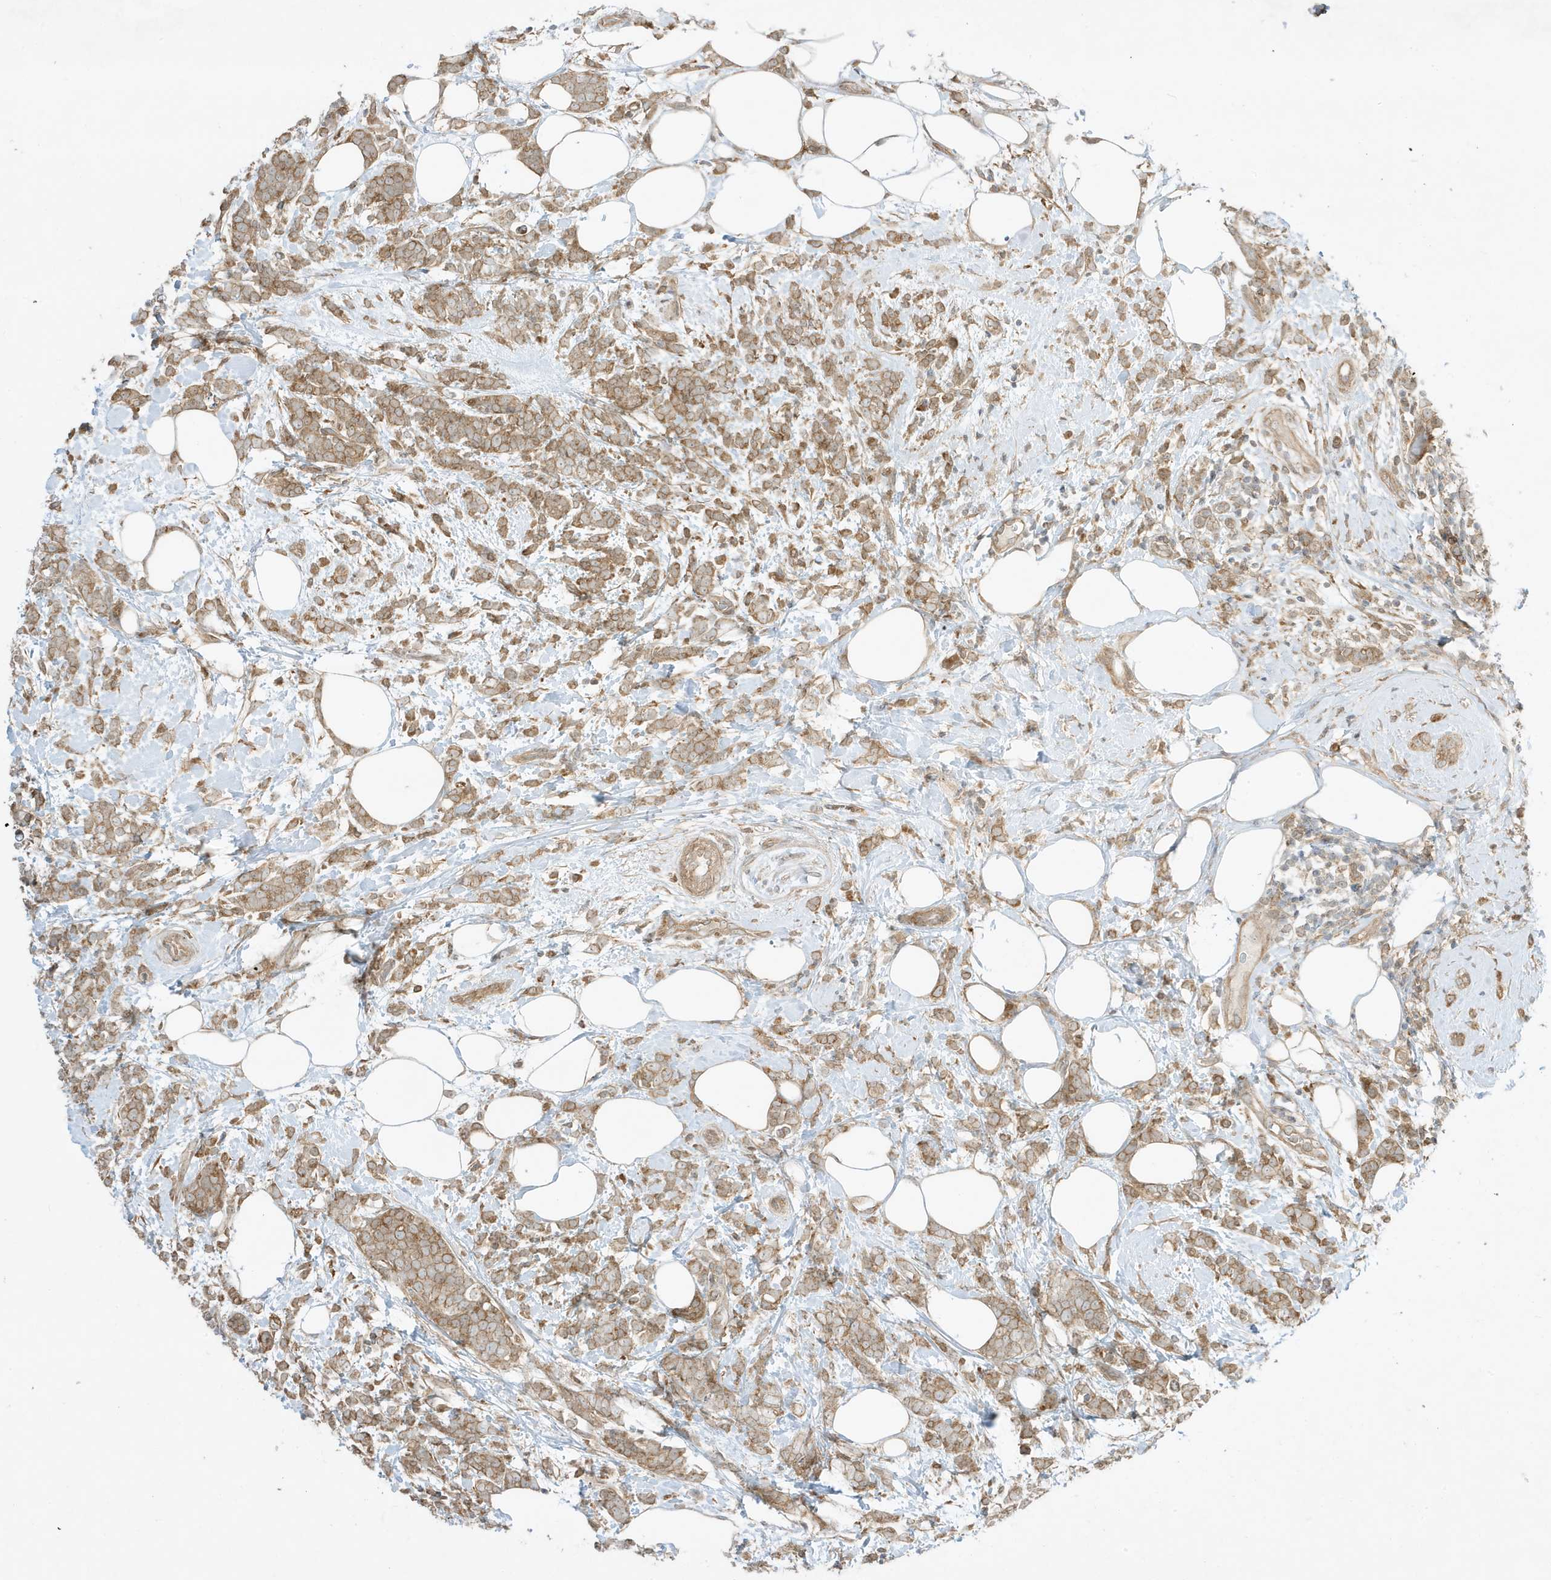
{"staining": {"intensity": "moderate", "quantity": ">75%", "location": "cytoplasmic/membranous"}, "tissue": "breast cancer", "cell_type": "Tumor cells", "image_type": "cancer", "snomed": [{"axis": "morphology", "description": "Lobular carcinoma"}, {"axis": "topography", "description": "Breast"}], "caption": "Immunohistochemical staining of human lobular carcinoma (breast) demonstrates moderate cytoplasmic/membranous protein positivity in about >75% of tumor cells.", "gene": "SCARF2", "patient": {"sex": "female", "age": 58}}